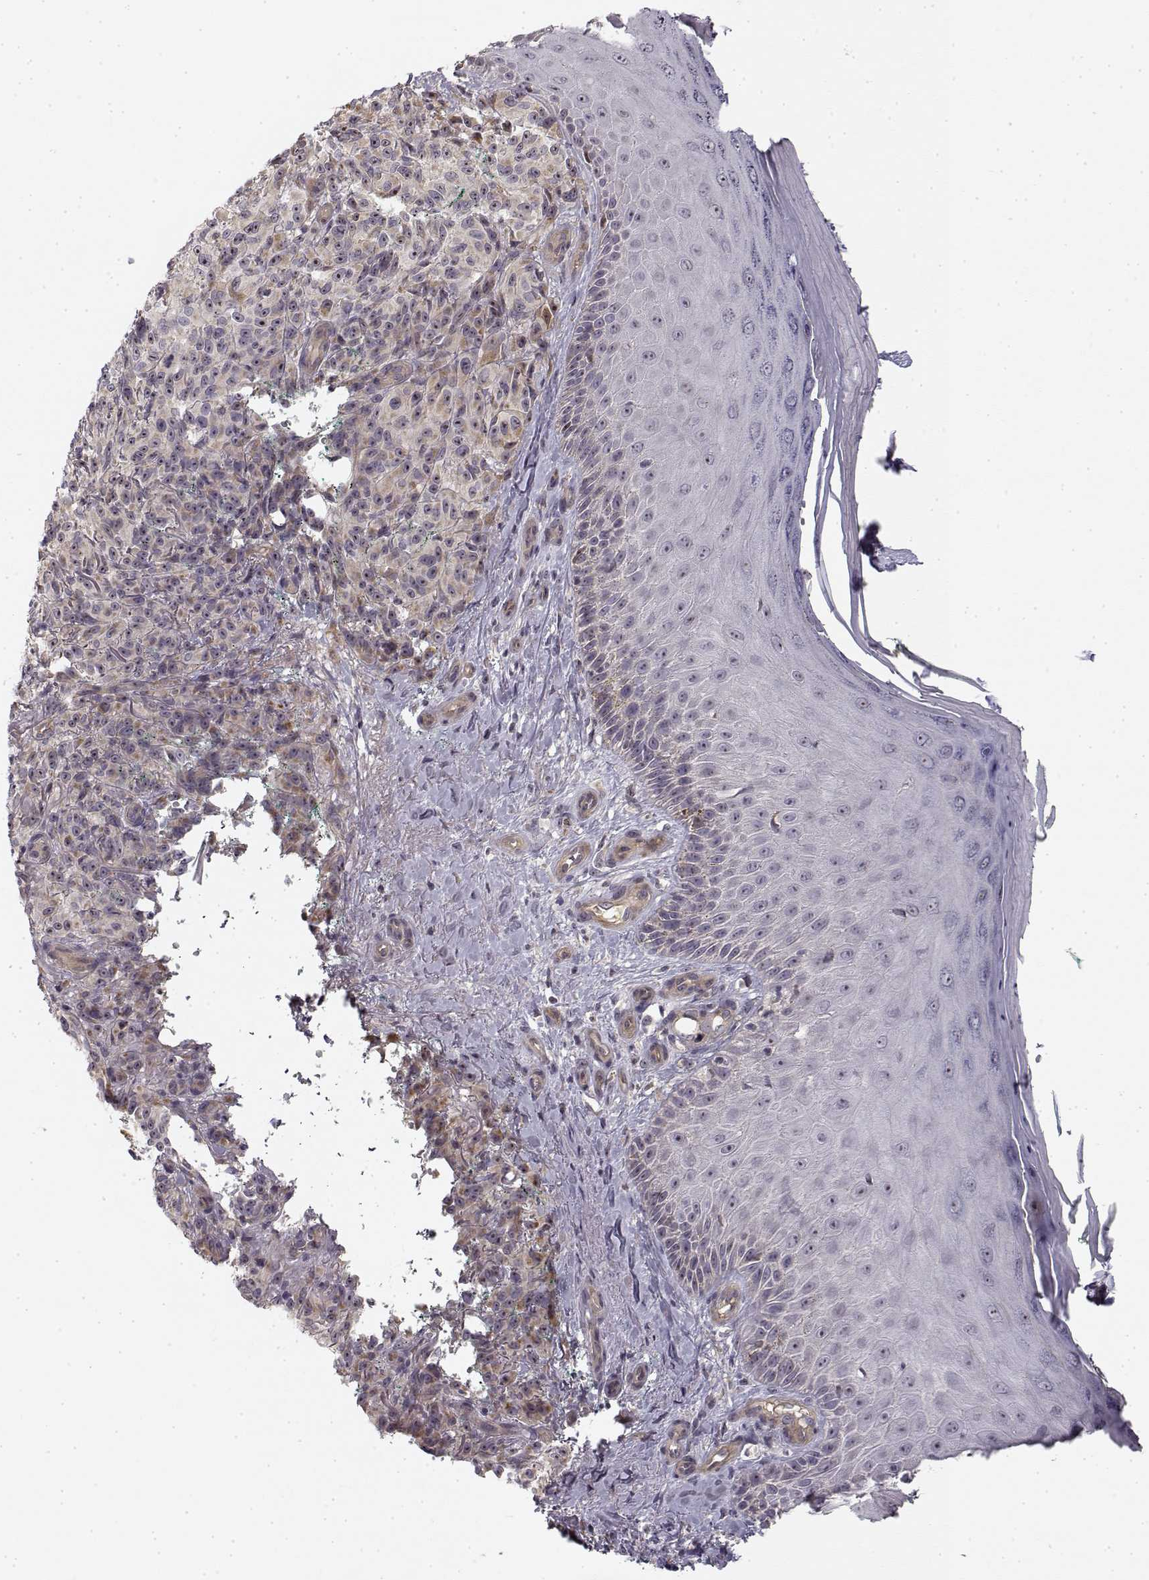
{"staining": {"intensity": "weak", "quantity": ">75%", "location": "cytoplasmic/membranous"}, "tissue": "melanoma", "cell_type": "Tumor cells", "image_type": "cancer", "snomed": [{"axis": "morphology", "description": "Malignant melanoma, NOS"}, {"axis": "topography", "description": "Skin"}], "caption": "Melanoma tissue demonstrates weak cytoplasmic/membranous expression in about >75% of tumor cells", "gene": "MED12L", "patient": {"sex": "female", "age": 85}}